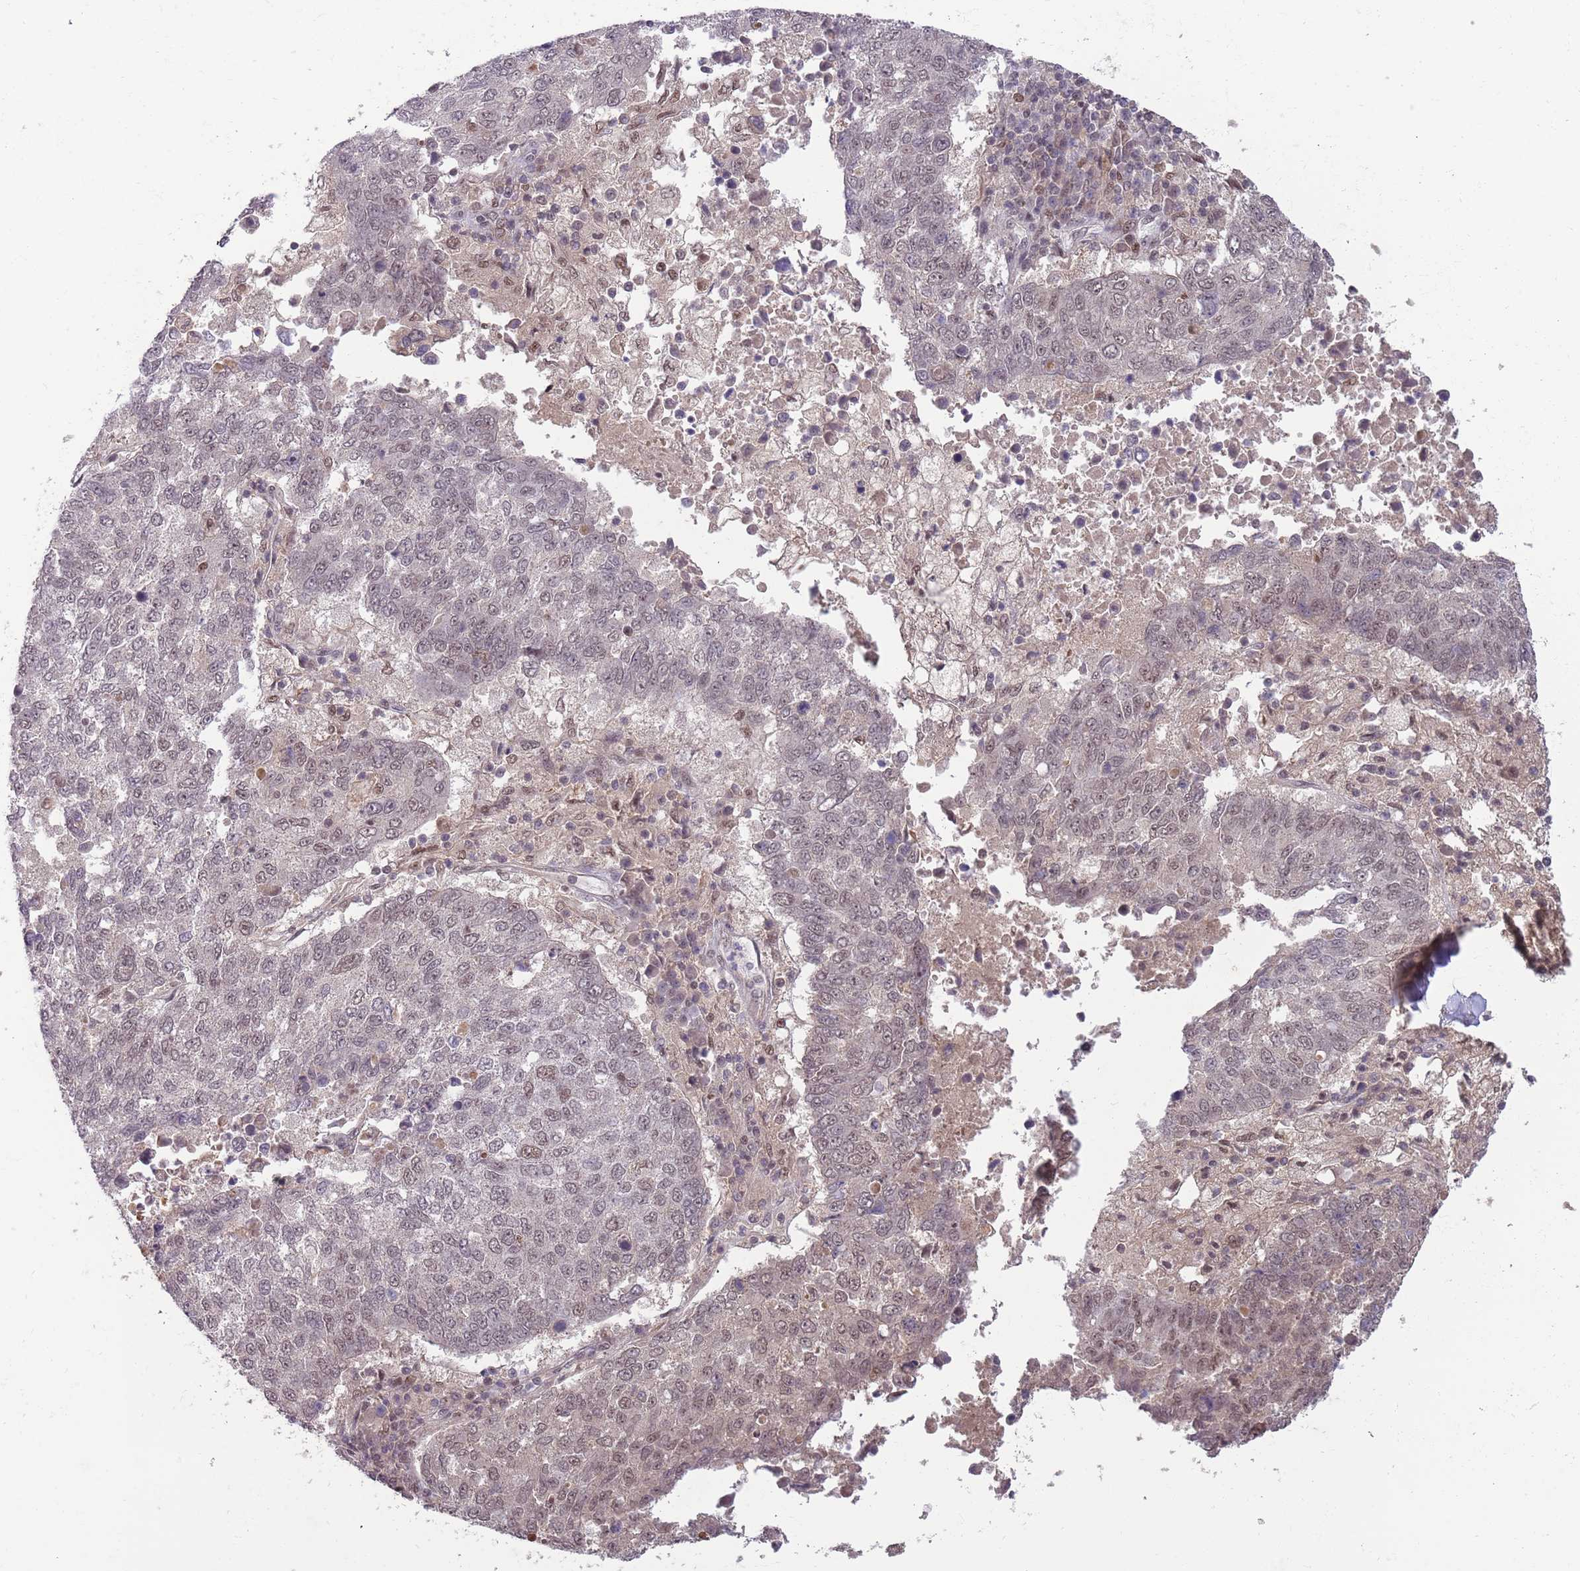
{"staining": {"intensity": "weak", "quantity": "25%-75%", "location": "nuclear"}, "tissue": "lung cancer", "cell_type": "Tumor cells", "image_type": "cancer", "snomed": [{"axis": "morphology", "description": "Squamous cell carcinoma, NOS"}, {"axis": "topography", "description": "Lung"}], "caption": "IHC histopathology image of squamous cell carcinoma (lung) stained for a protein (brown), which demonstrates low levels of weak nuclear staining in about 25%-75% of tumor cells.", "gene": "ZBTB7A", "patient": {"sex": "male", "age": 73}}